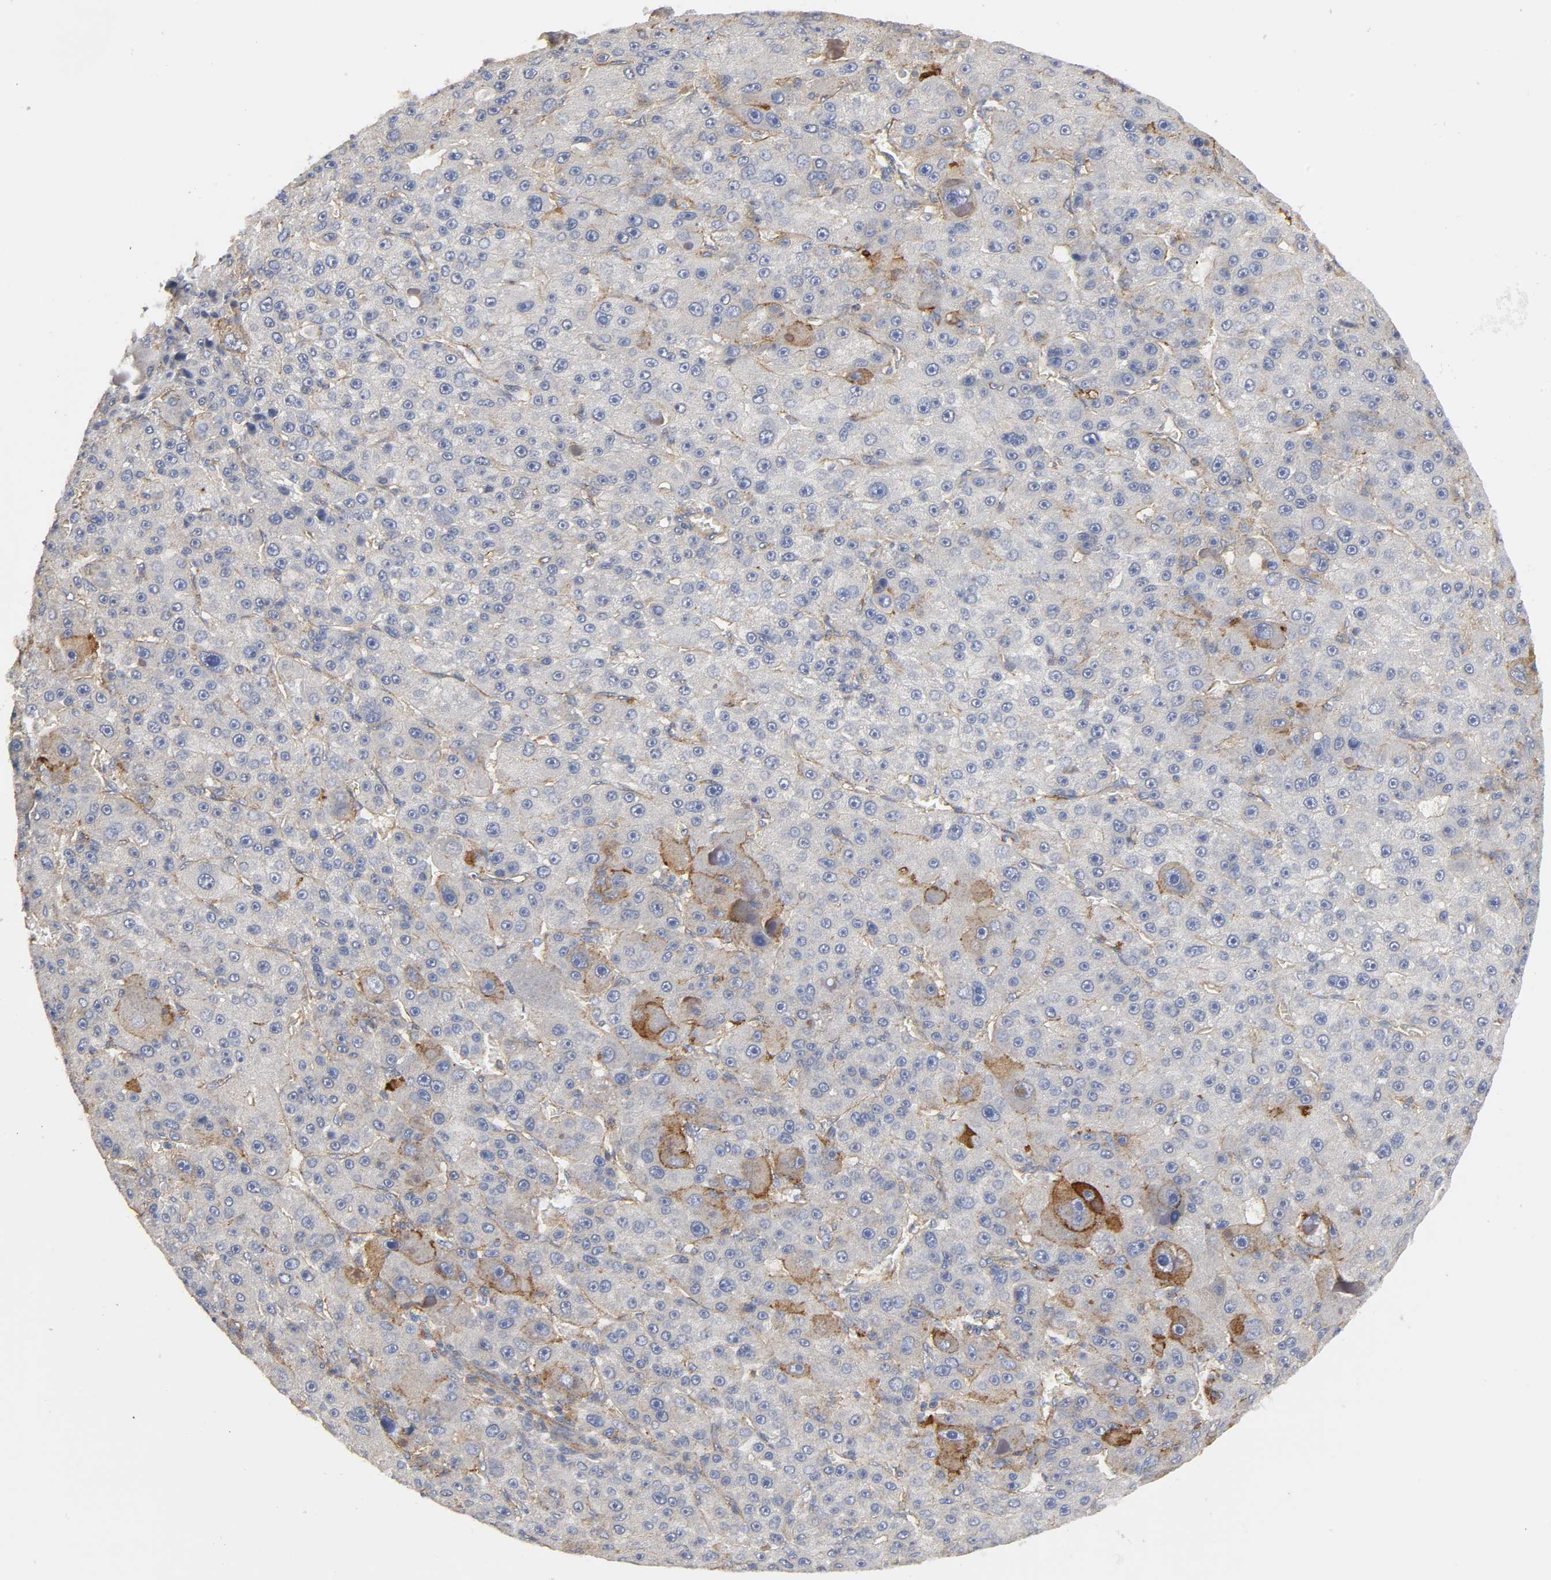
{"staining": {"intensity": "strong", "quantity": "<25%", "location": "cytoplasmic/membranous"}, "tissue": "liver cancer", "cell_type": "Tumor cells", "image_type": "cancer", "snomed": [{"axis": "morphology", "description": "Carcinoma, Hepatocellular, NOS"}, {"axis": "topography", "description": "Liver"}], "caption": "Strong cytoplasmic/membranous positivity is appreciated in about <25% of tumor cells in liver cancer. (Brightfield microscopy of DAB IHC at high magnification).", "gene": "SH3GLB1", "patient": {"sex": "male", "age": 76}}